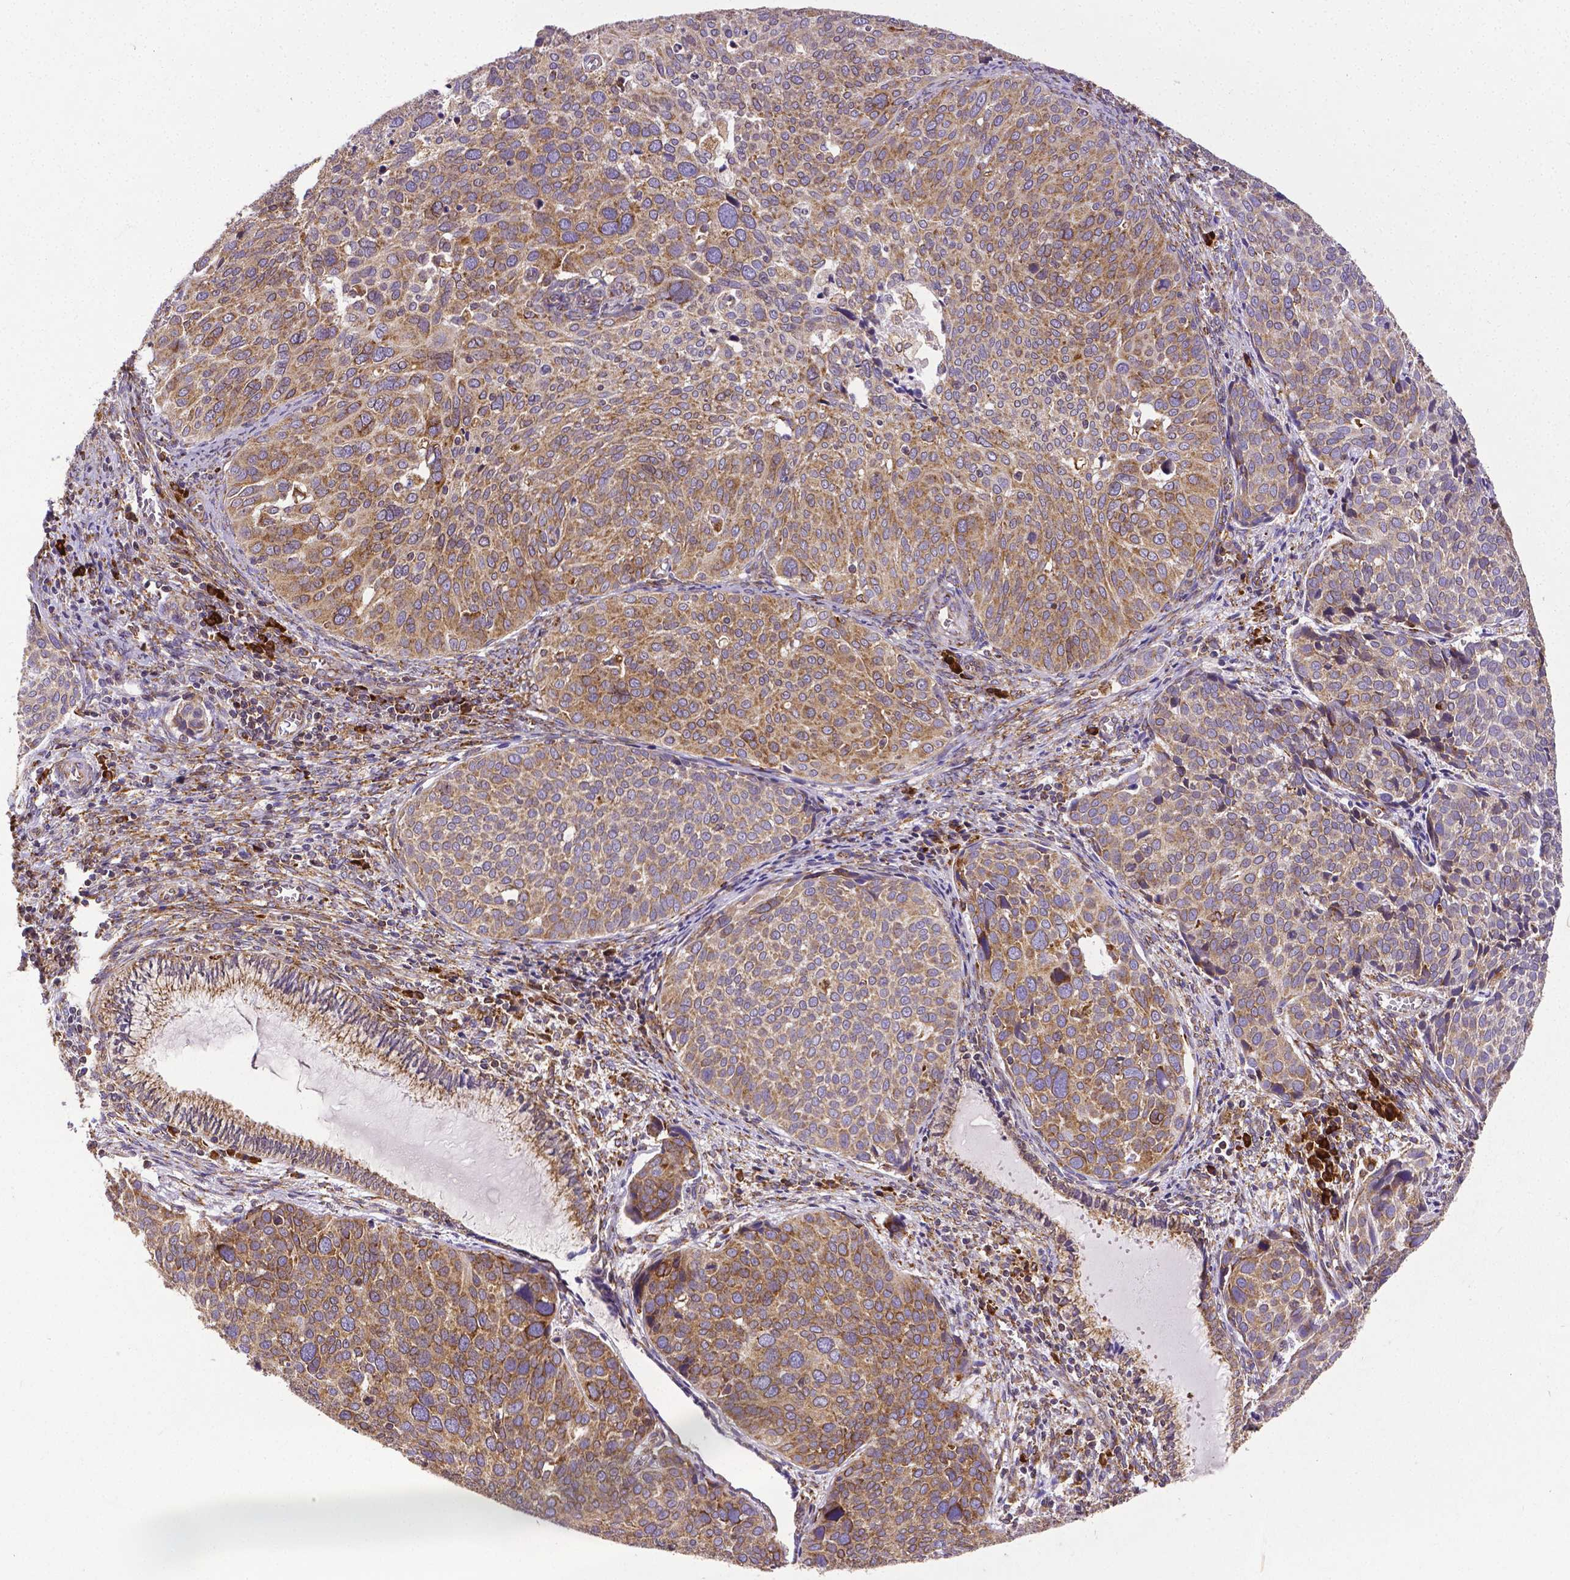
{"staining": {"intensity": "moderate", "quantity": "25%-75%", "location": "cytoplasmic/membranous"}, "tissue": "cervical cancer", "cell_type": "Tumor cells", "image_type": "cancer", "snomed": [{"axis": "morphology", "description": "Squamous cell carcinoma, NOS"}, {"axis": "topography", "description": "Cervix"}], "caption": "Human cervical squamous cell carcinoma stained for a protein (brown) shows moderate cytoplasmic/membranous positive expression in about 25%-75% of tumor cells.", "gene": "MTDH", "patient": {"sex": "female", "age": 39}}